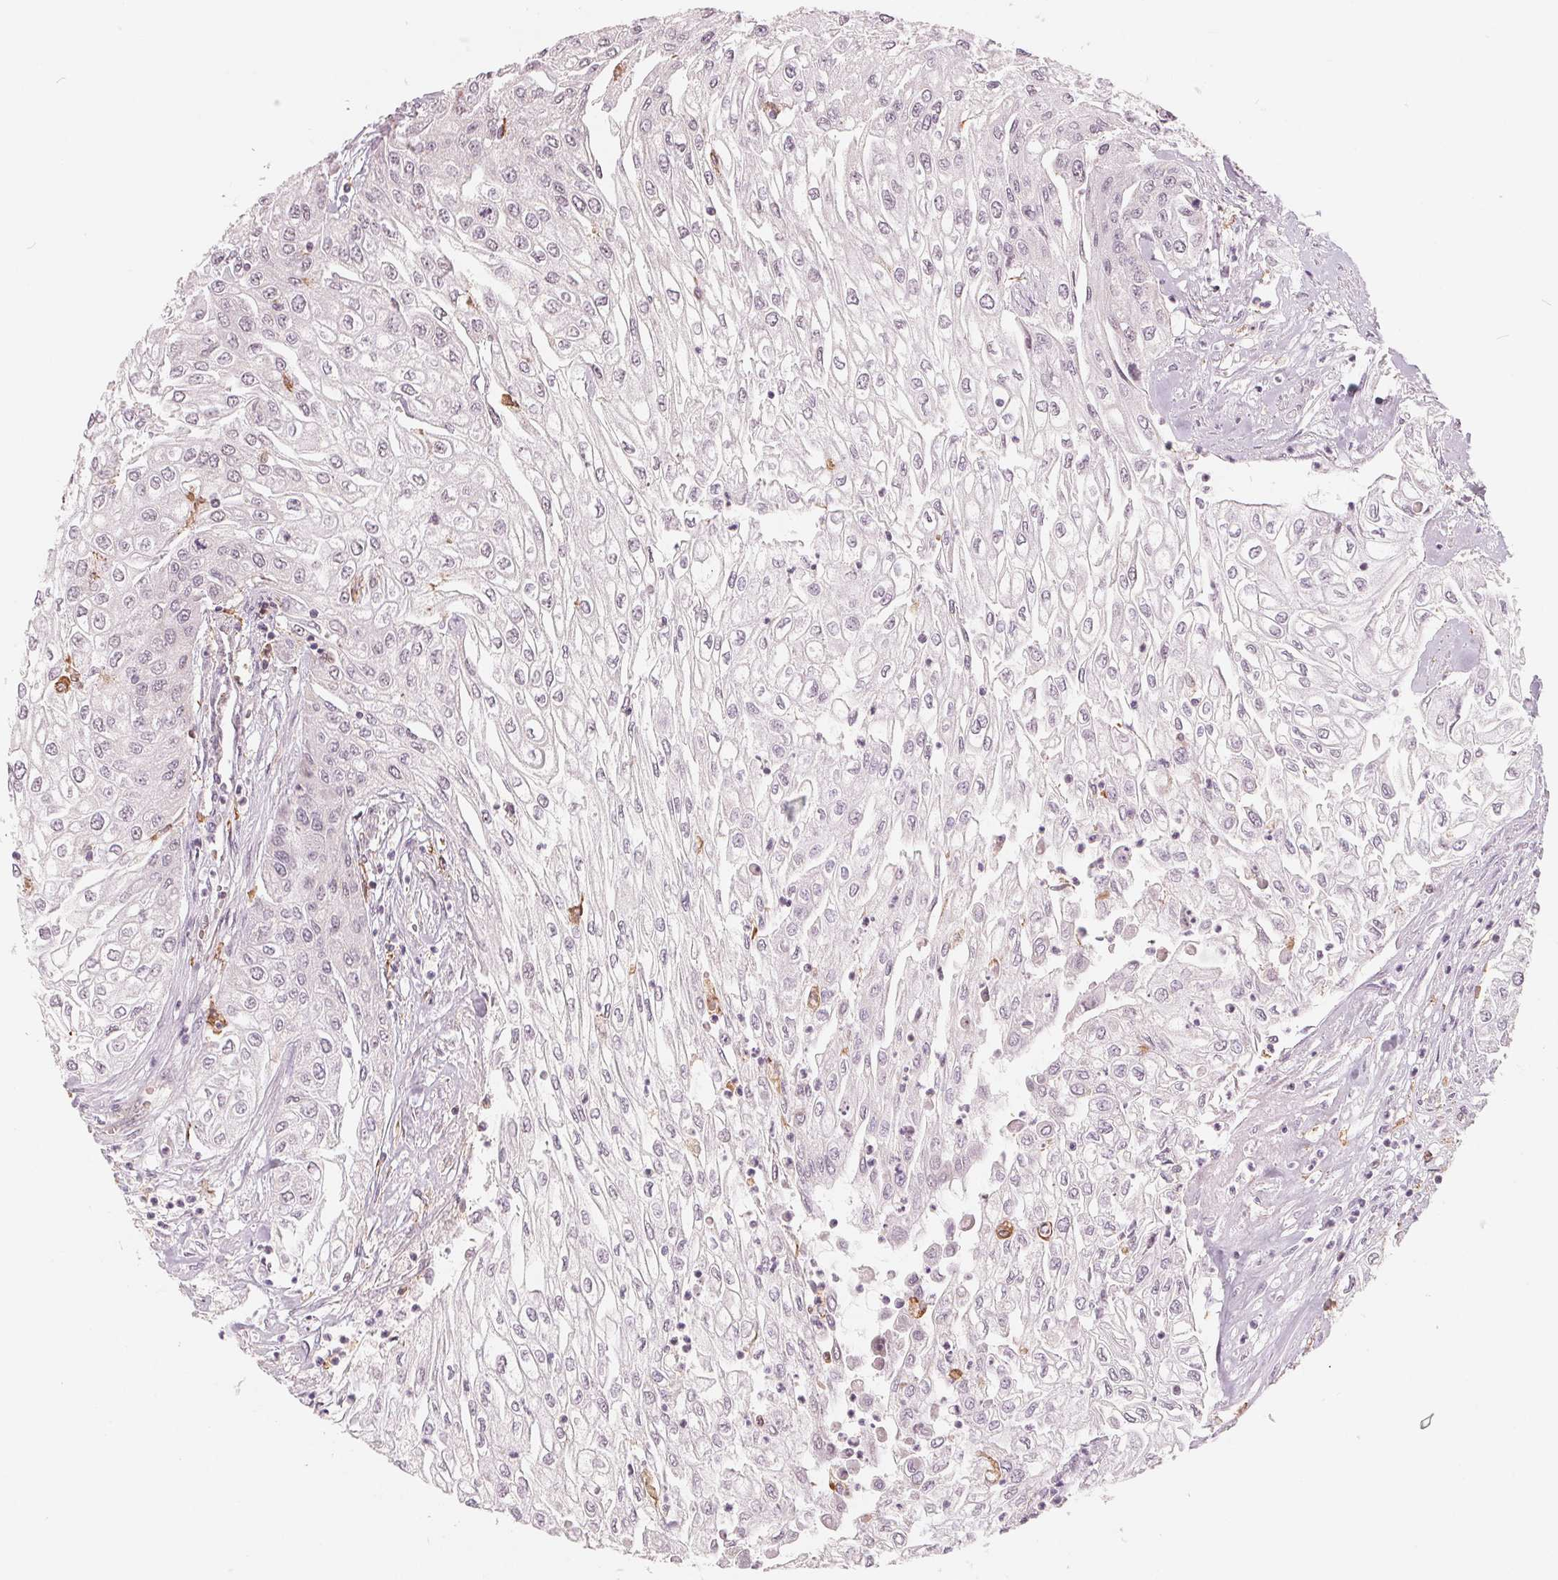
{"staining": {"intensity": "negative", "quantity": "none", "location": "none"}, "tissue": "urothelial cancer", "cell_type": "Tumor cells", "image_type": "cancer", "snomed": [{"axis": "morphology", "description": "Urothelial carcinoma, High grade"}, {"axis": "topography", "description": "Urinary bladder"}], "caption": "This is an immunohistochemistry micrograph of human urothelial cancer. There is no positivity in tumor cells.", "gene": "IL9R", "patient": {"sex": "male", "age": 62}}